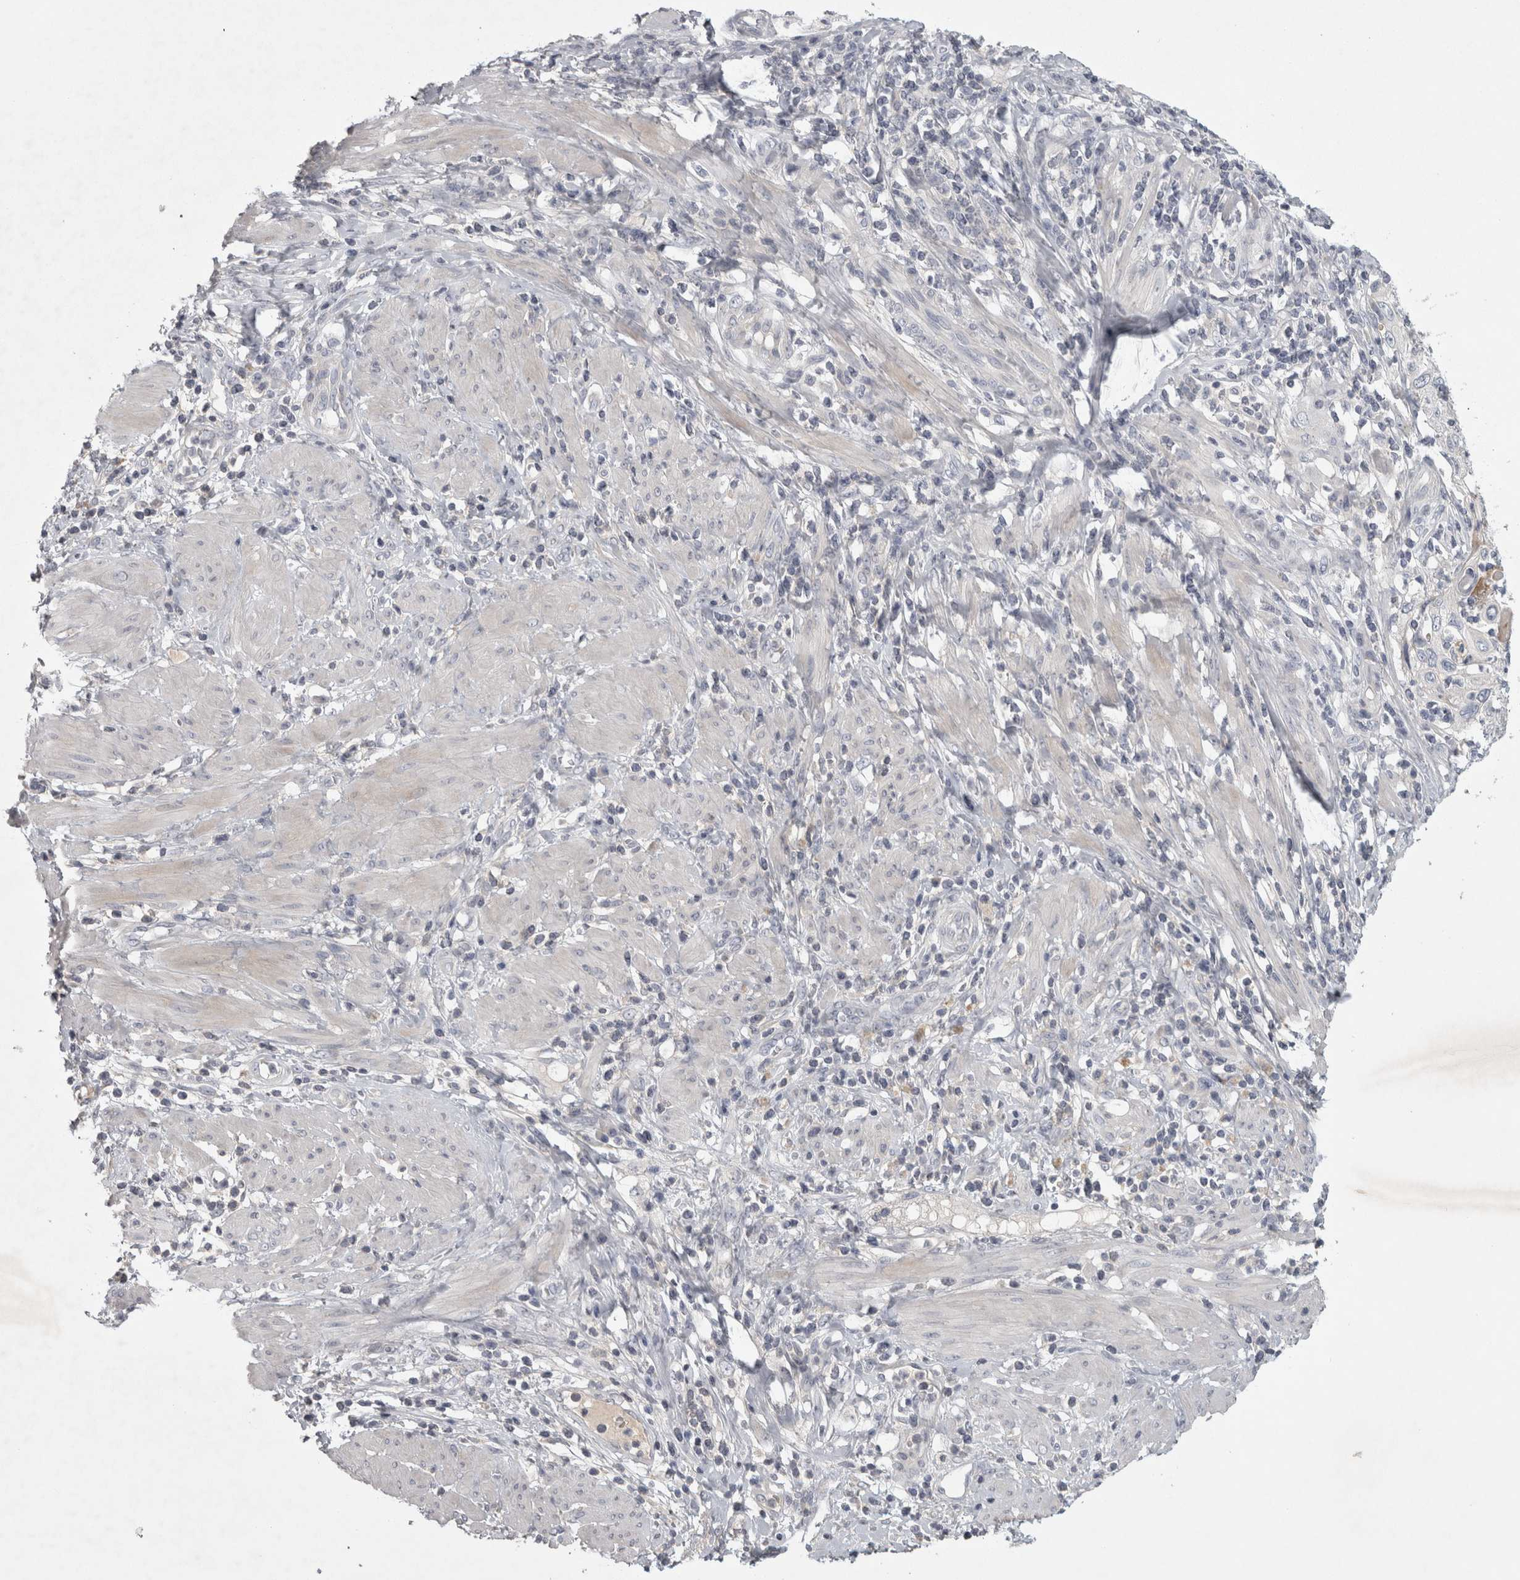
{"staining": {"intensity": "negative", "quantity": "none", "location": "none"}, "tissue": "cervical cancer", "cell_type": "Tumor cells", "image_type": "cancer", "snomed": [{"axis": "morphology", "description": "Squamous cell carcinoma, NOS"}, {"axis": "topography", "description": "Cervix"}], "caption": "Immunohistochemical staining of human cervical cancer (squamous cell carcinoma) demonstrates no significant expression in tumor cells.", "gene": "ENPP7", "patient": {"sex": "female", "age": 70}}